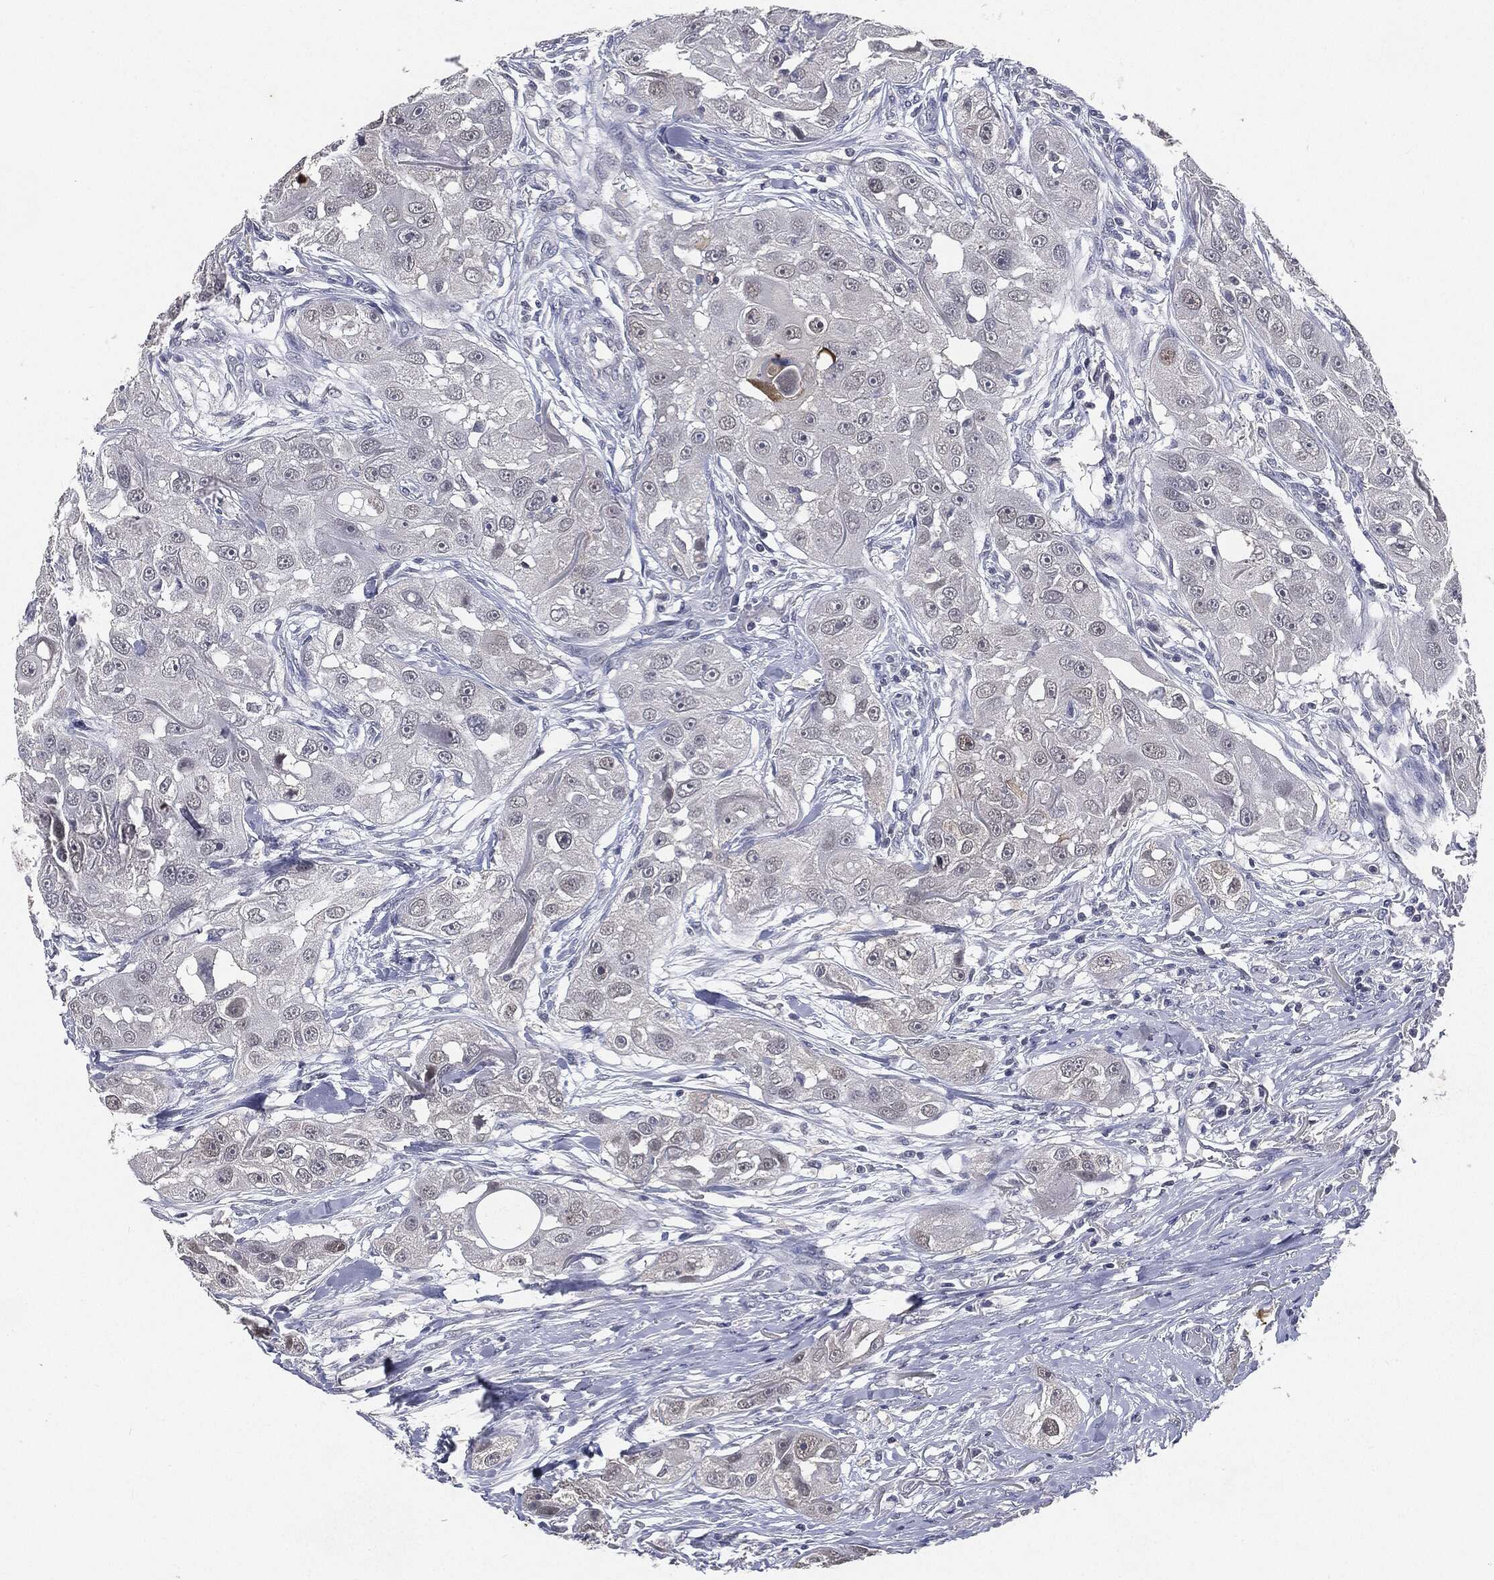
{"staining": {"intensity": "negative", "quantity": "none", "location": "none"}, "tissue": "head and neck cancer", "cell_type": "Tumor cells", "image_type": "cancer", "snomed": [{"axis": "morphology", "description": "Squamous cell carcinoma, NOS"}, {"axis": "topography", "description": "Head-Neck"}], "caption": "This is an immunohistochemistry histopathology image of human head and neck squamous cell carcinoma. There is no positivity in tumor cells.", "gene": "SLC2A2", "patient": {"sex": "male", "age": 51}}